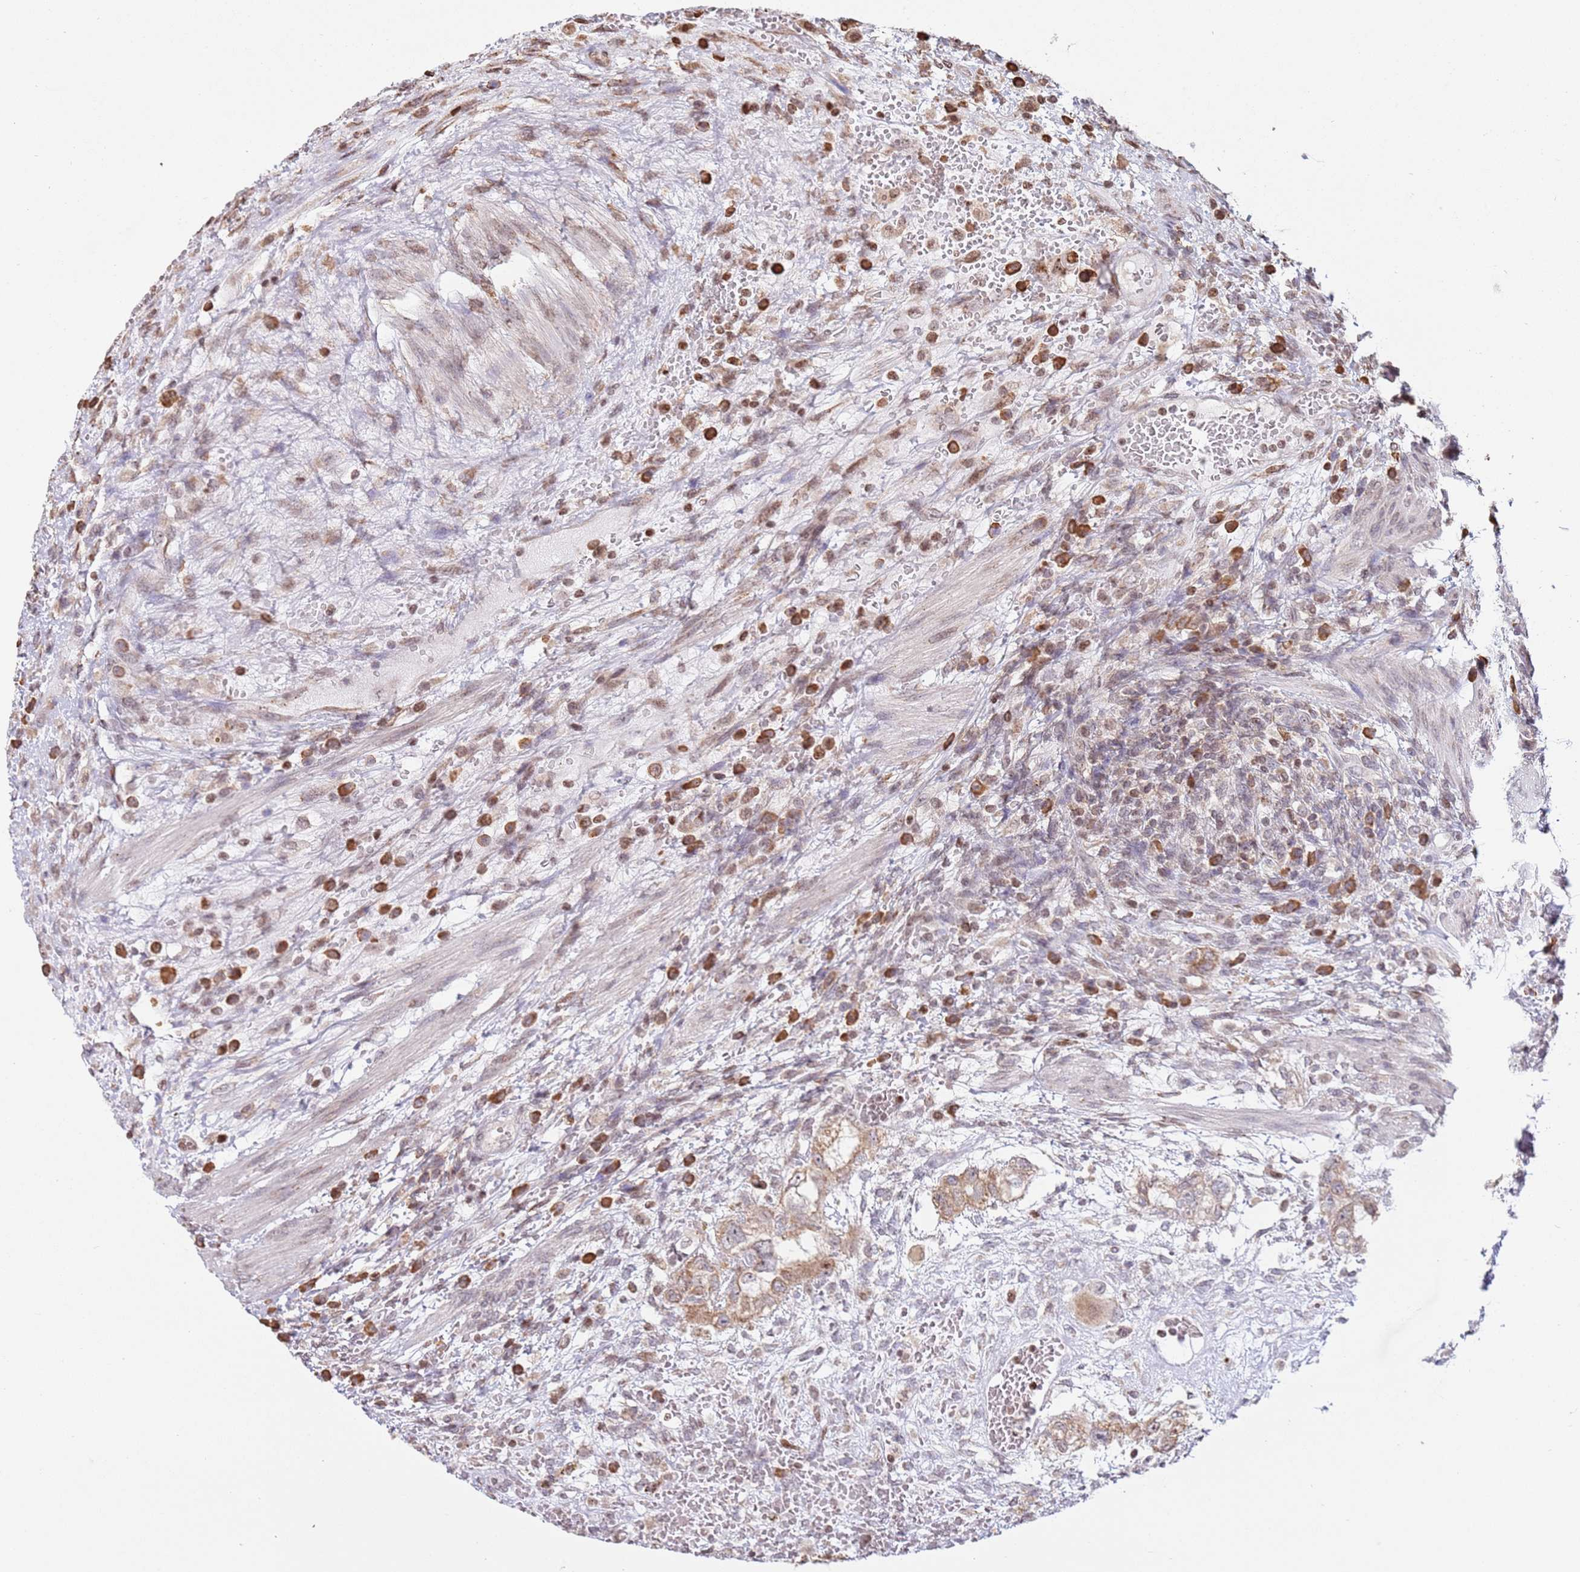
{"staining": {"intensity": "moderate", "quantity": ">75%", "location": "cytoplasmic/membranous"}, "tissue": "testis cancer", "cell_type": "Tumor cells", "image_type": "cancer", "snomed": [{"axis": "morphology", "description": "Carcinoma, Embryonal, NOS"}, {"axis": "topography", "description": "Testis"}], "caption": "Approximately >75% of tumor cells in testis embryonal carcinoma show moderate cytoplasmic/membranous protein expression as visualized by brown immunohistochemical staining.", "gene": "SCAF1", "patient": {"sex": "male", "age": 26}}